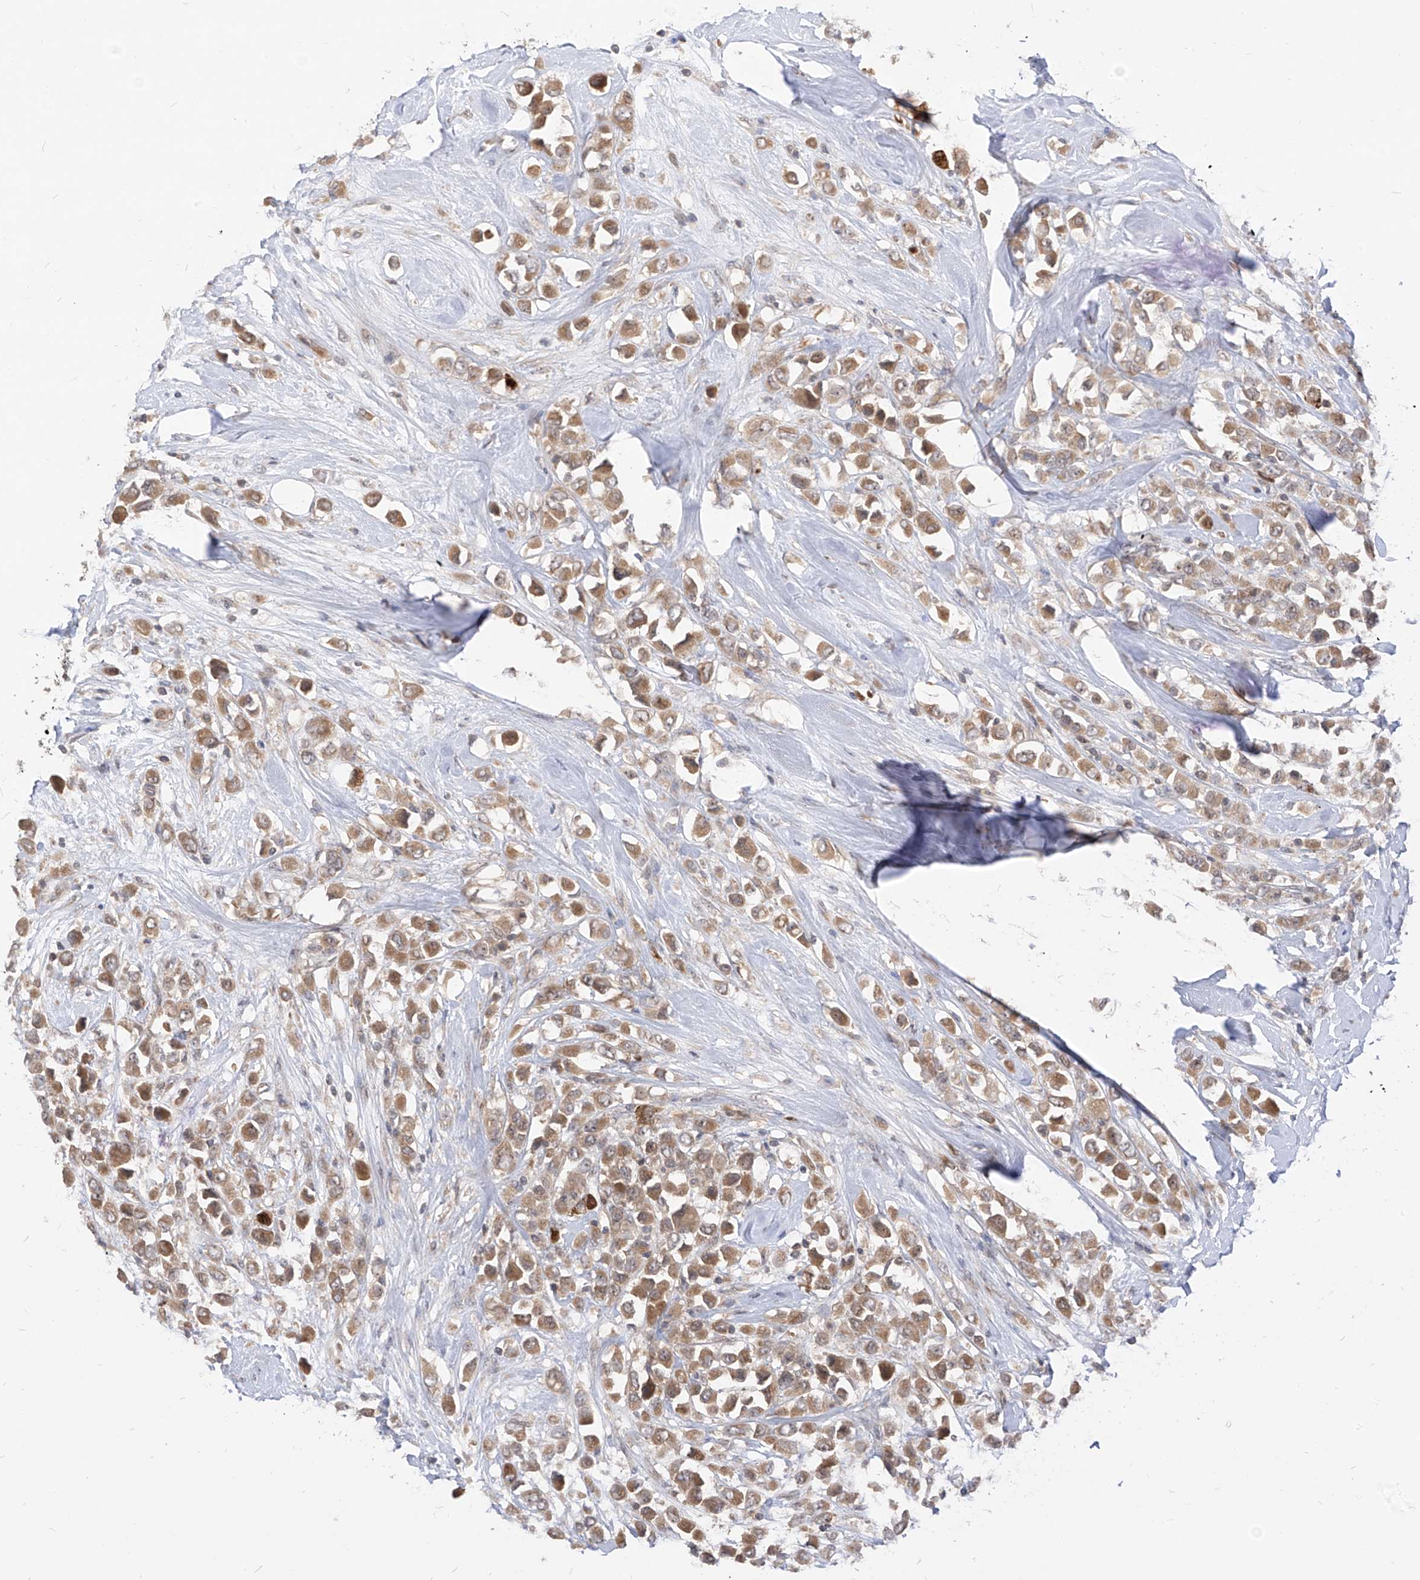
{"staining": {"intensity": "moderate", "quantity": ">75%", "location": "cytoplasmic/membranous"}, "tissue": "breast cancer", "cell_type": "Tumor cells", "image_type": "cancer", "snomed": [{"axis": "morphology", "description": "Duct carcinoma"}, {"axis": "topography", "description": "Breast"}], "caption": "The photomicrograph shows a brown stain indicating the presence of a protein in the cytoplasmic/membranous of tumor cells in breast cancer.", "gene": "CNKSR1", "patient": {"sex": "female", "age": 61}}